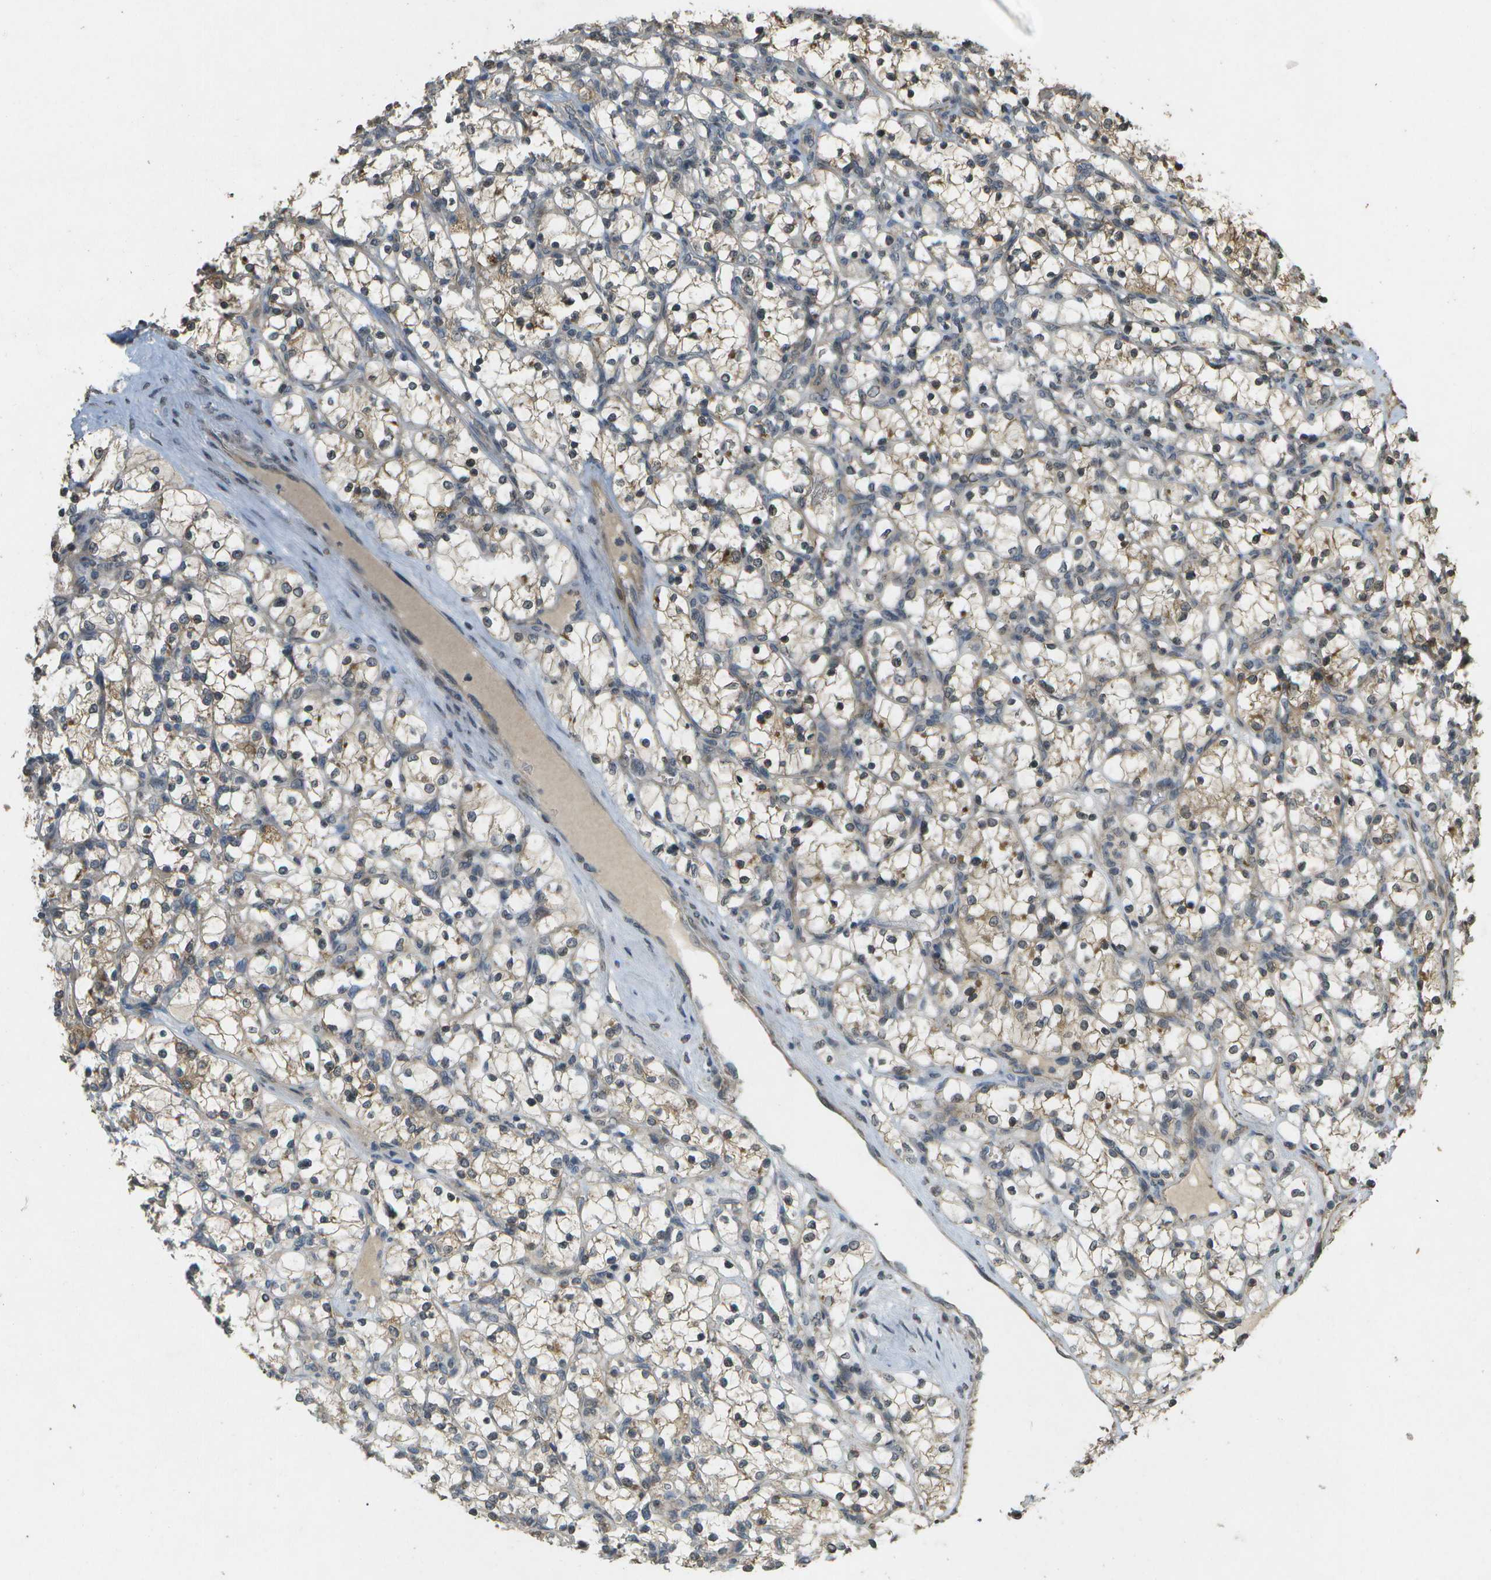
{"staining": {"intensity": "weak", "quantity": ">75%", "location": "cytoplasmic/membranous"}, "tissue": "renal cancer", "cell_type": "Tumor cells", "image_type": "cancer", "snomed": [{"axis": "morphology", "description": "Adenocarcinoma, NOS"}, {"axis": "topography", "description": "Kidney"}], "caption": "This micrograph displays immunohistochemistry staining of human renal cancer, with low weak cytoplasmic/membranous expression in about >75% of tumor cells.", "gene": "RAB21", "patient": {"sex": "female", "age": 69}}